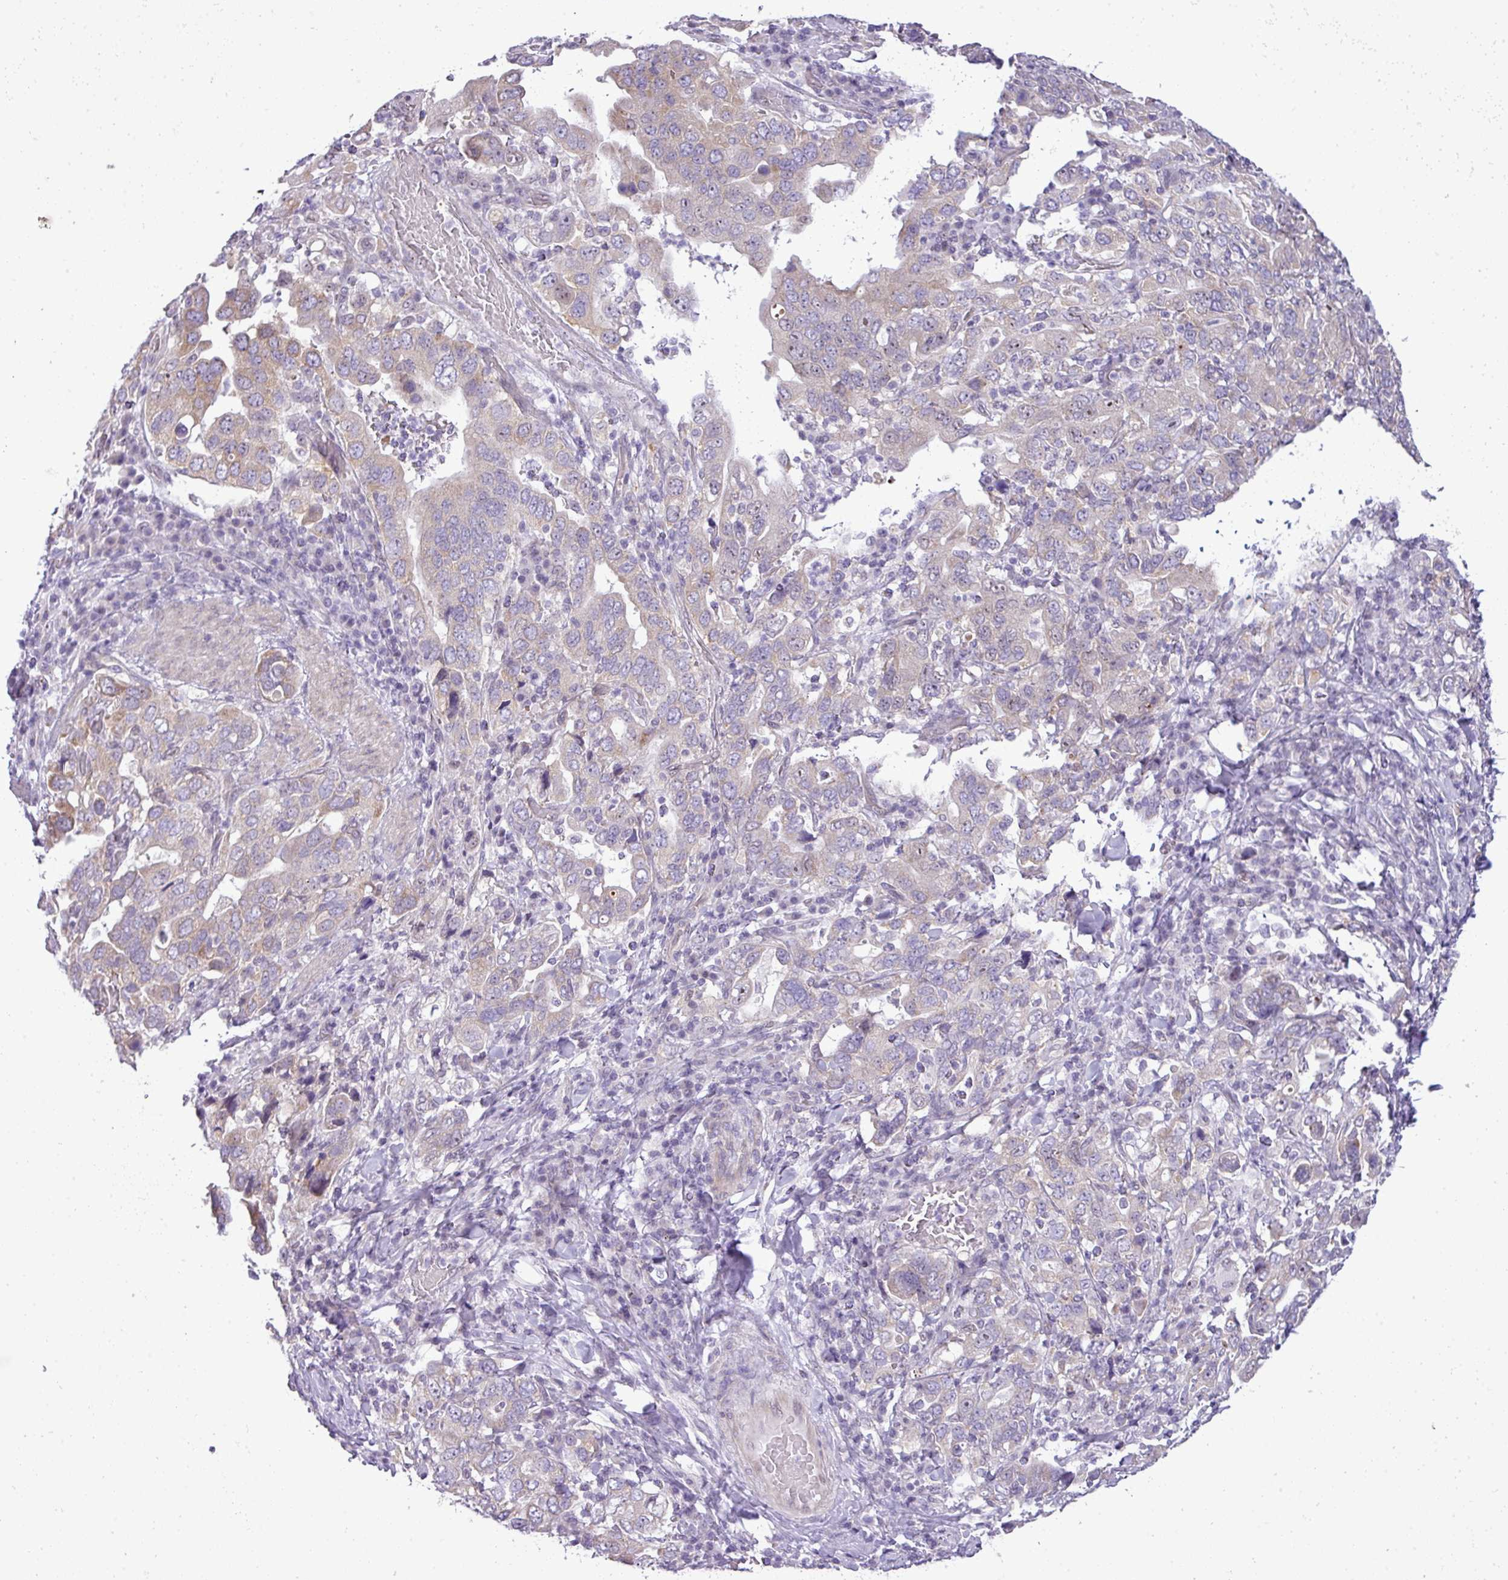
{"staining": {"intensity": "weak", "quantity": "<25%", "location": "cytoplasmic/membranous"}, "tissue": "stomach cancer", "cell_type": "Tumor cells", "image_type": "cancer", "snomed": [{"axis": "morphology", "description": "Adenocarcinoma, NOS"}, {"axis": "topography", "description": "Stomach, upper"}], "caption": "Immunohistochemistry histopathology image of neoplastic tissue: adenocarcinoma (stomach) stained with DAB exhibits no significant protein positivity in tumor cells.", "gene": "MAK16", "patient": {"sex": "male", "age": 62}}